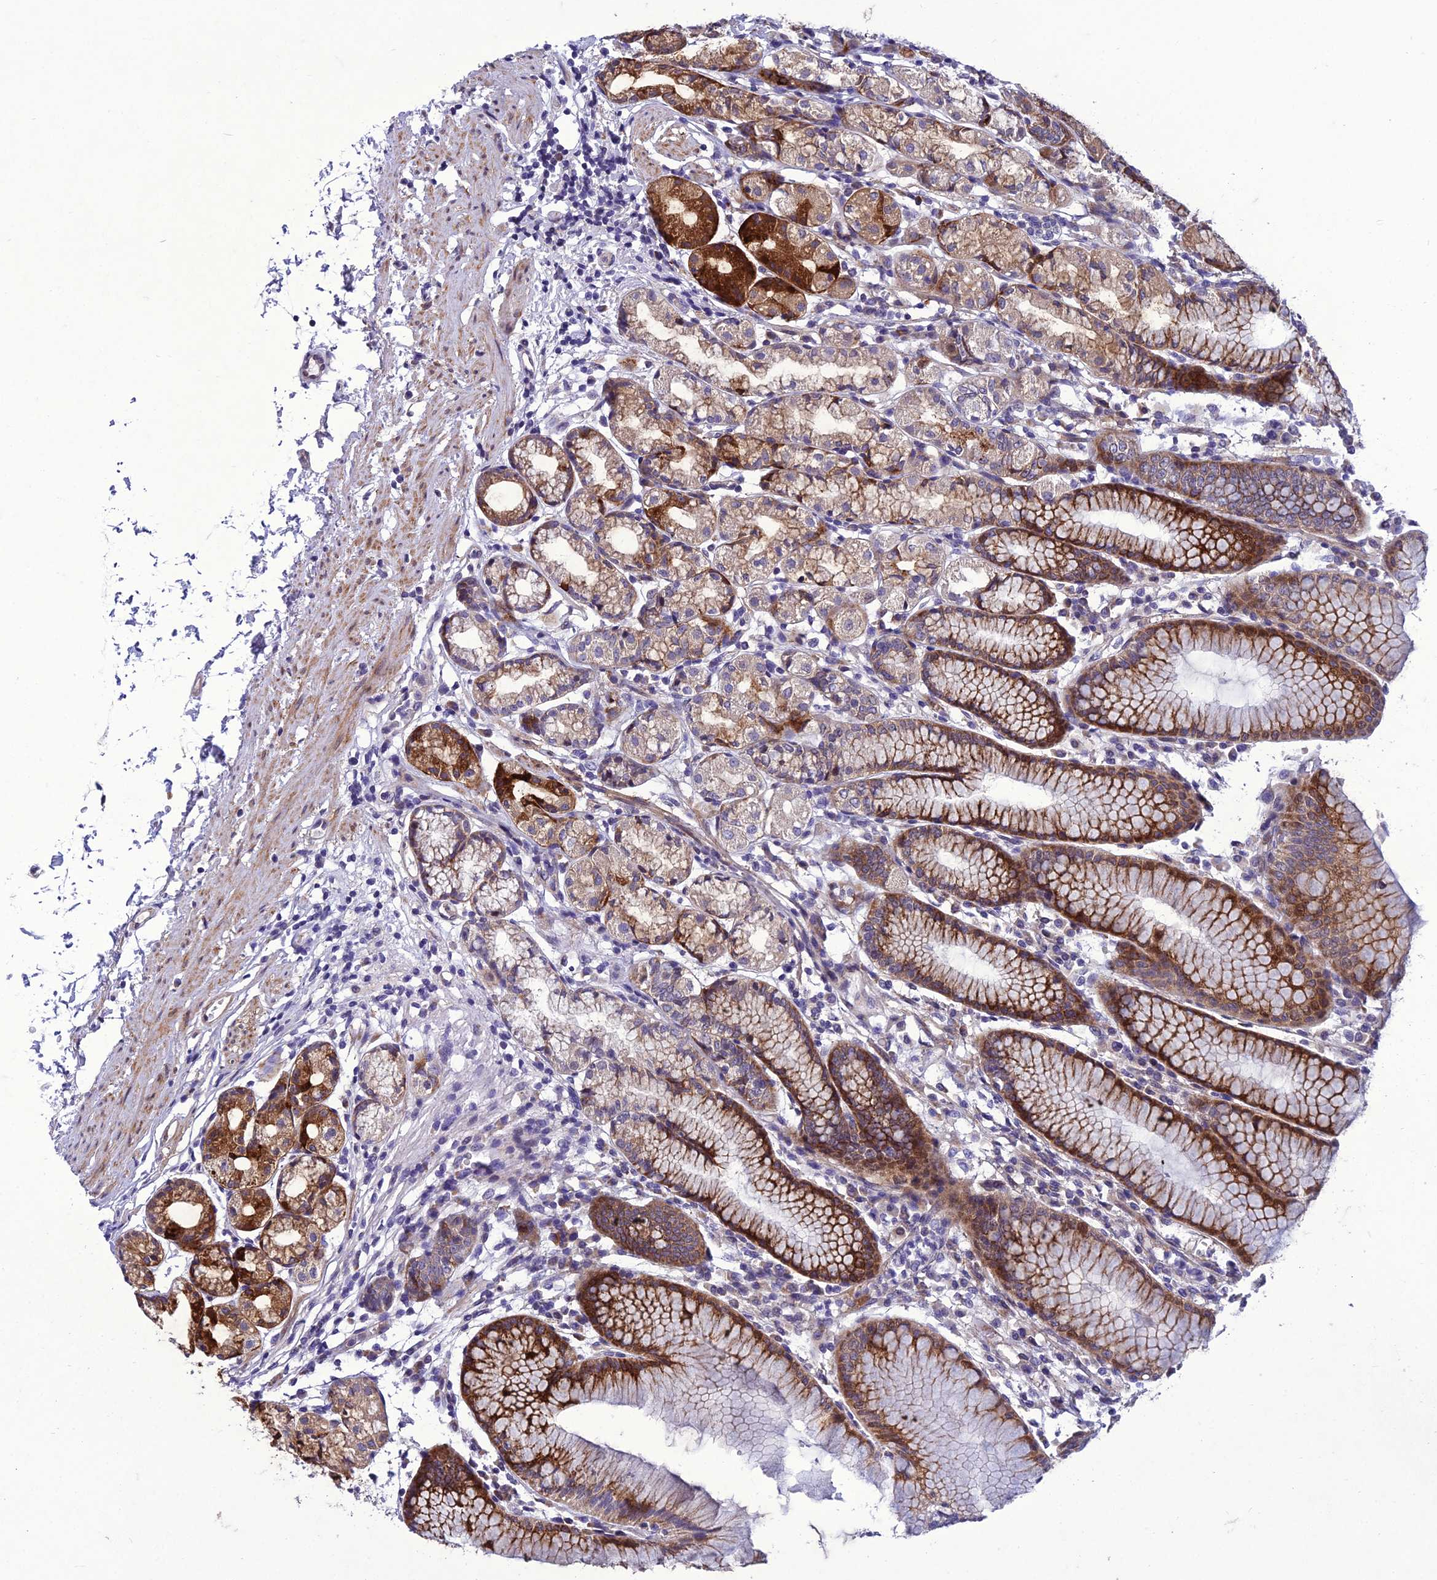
{"staining": {"intensity": "strong", "quantity": "25%-75%", "location": "cytoplasmic/membranous,nuclear"}, "tissue": "stomach", "cell_type": "Glandular cells", "image_type": "normal", "snomed": [{"axis": "morphology", "description": "Normal tissue, NOS"}, {"axis": "topography", "description": "Stomach"}], "caption": "IHC photomicrograph of benign stomach: stomach stained using immunohistochemistry shows high levels of strong protein expression localized specifically in the cytoplasmic/membranous,nuclear of glandular cells, appearing as a cytoplasmic/membranous,nuclear brown color.", "gene": "GAB4", "patient": {"sex": "female", "age": 57}}